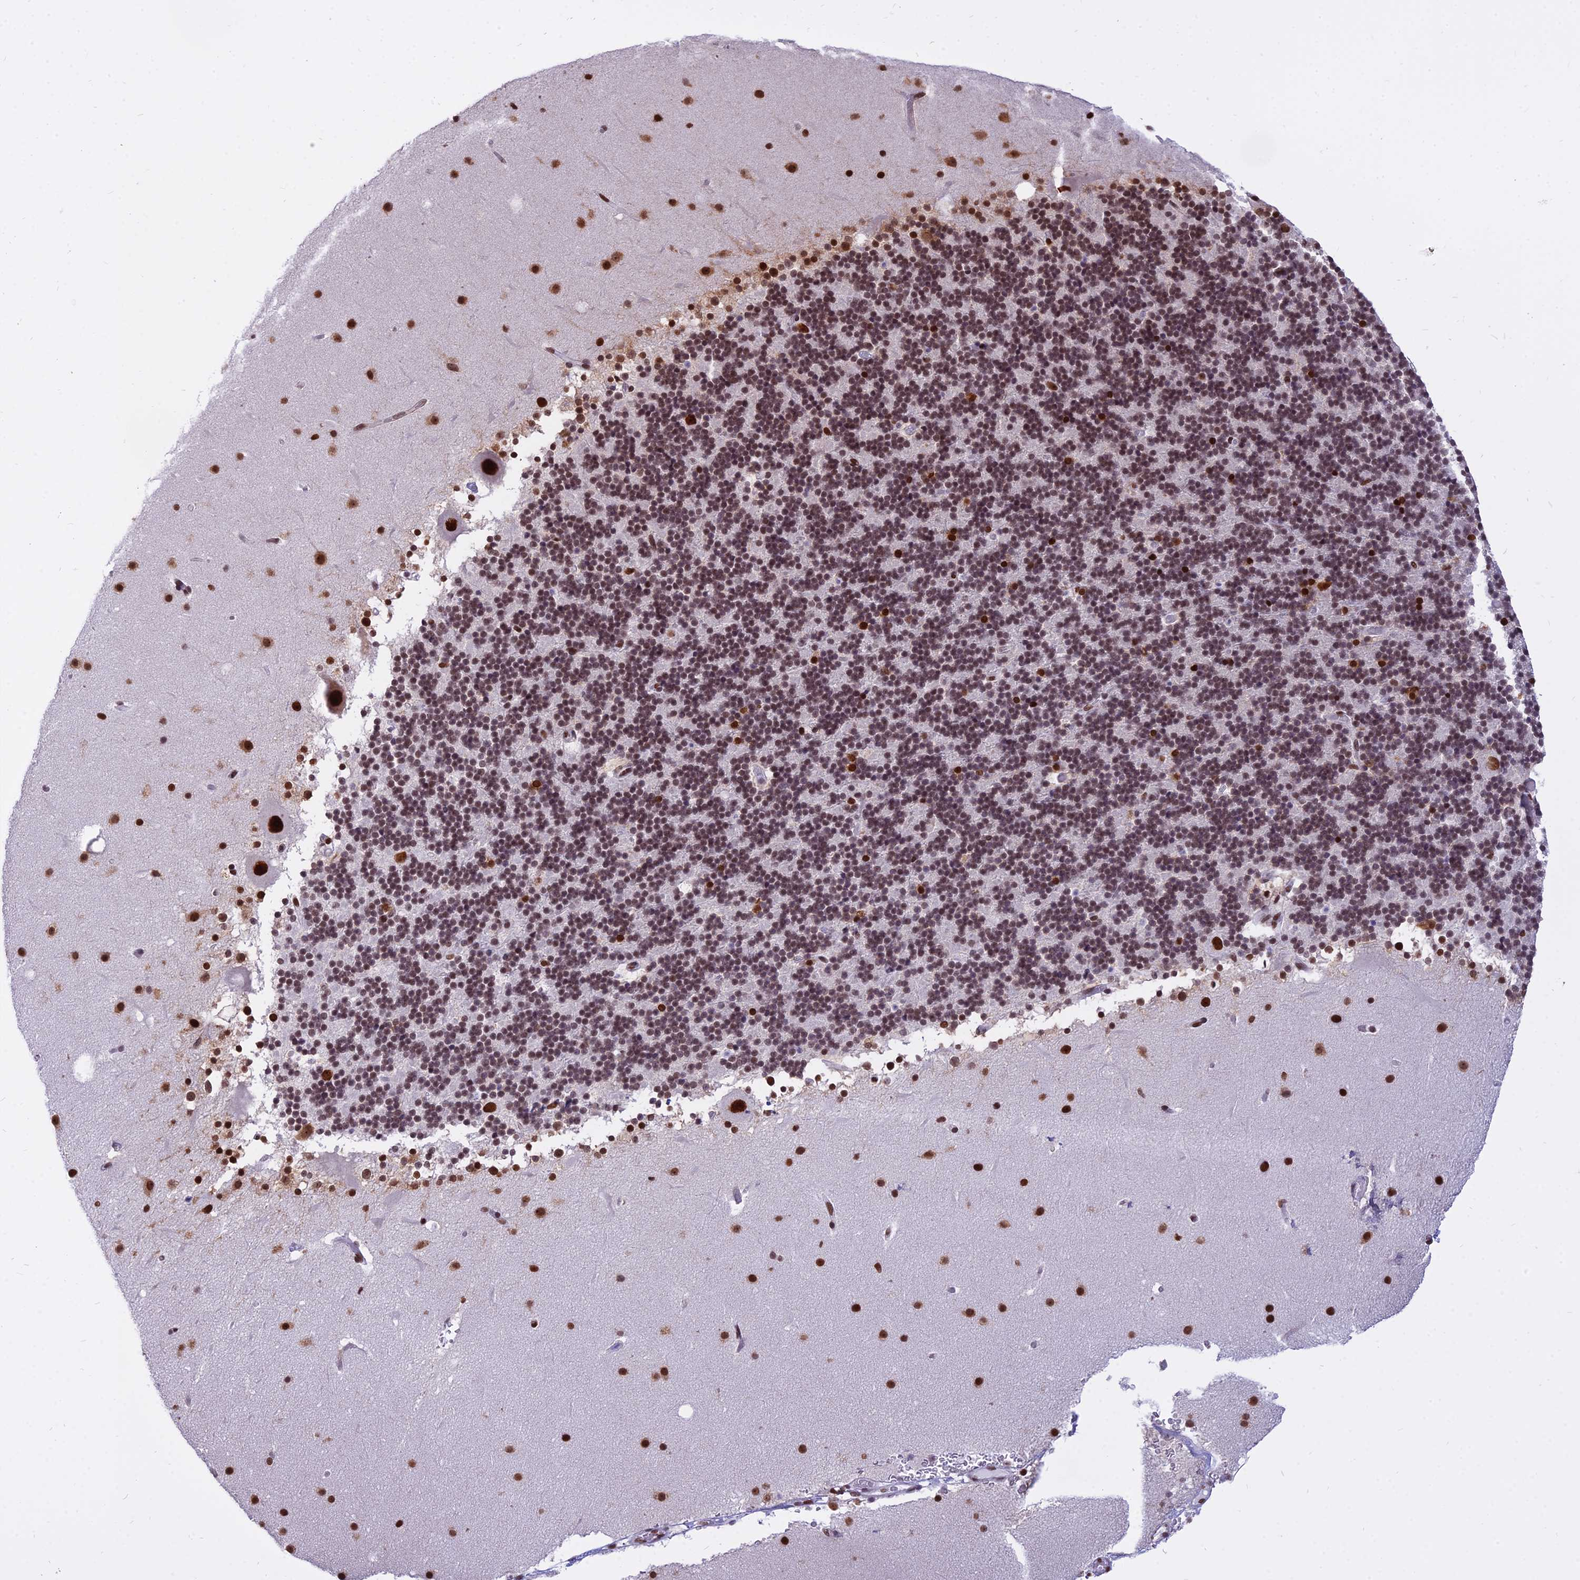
{"staining": {"intensity": "moderate", "quantity": ">75%", "location": "nuclear"}, "tissue": "cerebellum", "cell_type": "Cells in granular layer", "image_type": "normal", "snomed": [{"axis": "morphology", "description": "Normal tissue, NOS"}, {"axis": "topography", "description": "Cerebellum"}], "caption": "Immunohistochemical staining of unremarkable human cerebellum shows >75% levels of moderate nuclear protein staining in about >75% of cells in granular layer.", "gene": "PARP1", "patient": {"sex": "male", "age": 57}}